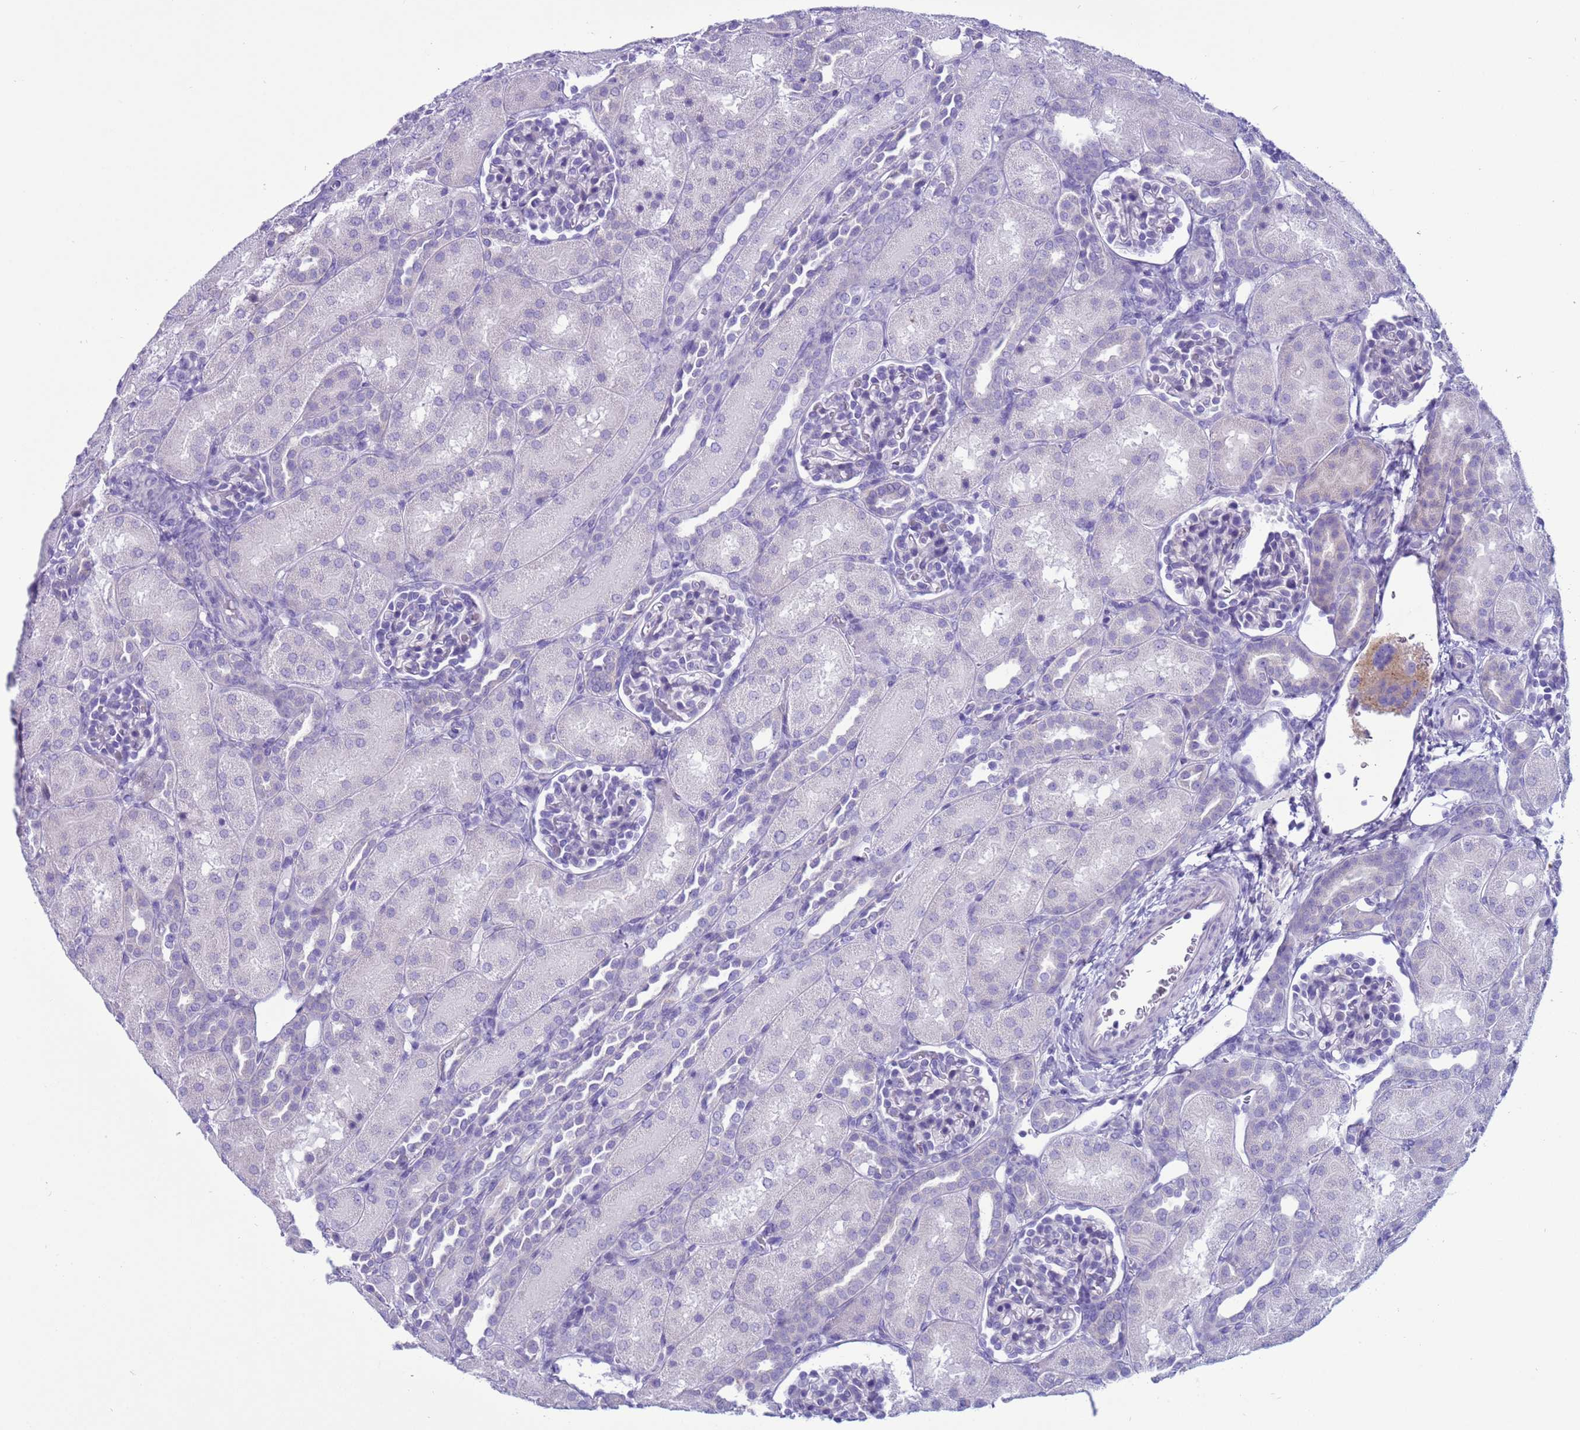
{"staining": {"intensity": "negative", "quantity": "none", "location": "none"}, "tissue": "kidney", "cell_type": "Cells in glomeruli", "image_type": "normal", "snomed": [{"axis": "morphology", "description": "Normal tissue, NOS"}, {"axis": "topography", "description": "Kidney"}], "caption": "DAB (3,3'-diaminobenzidine) immunohistochemical staining of normal human kidney displays no significant staining in cells in glomeruli. Nuclei are stained in blue.", "gene": "CST1", "patient": {"sex": "male", "age": 1}}